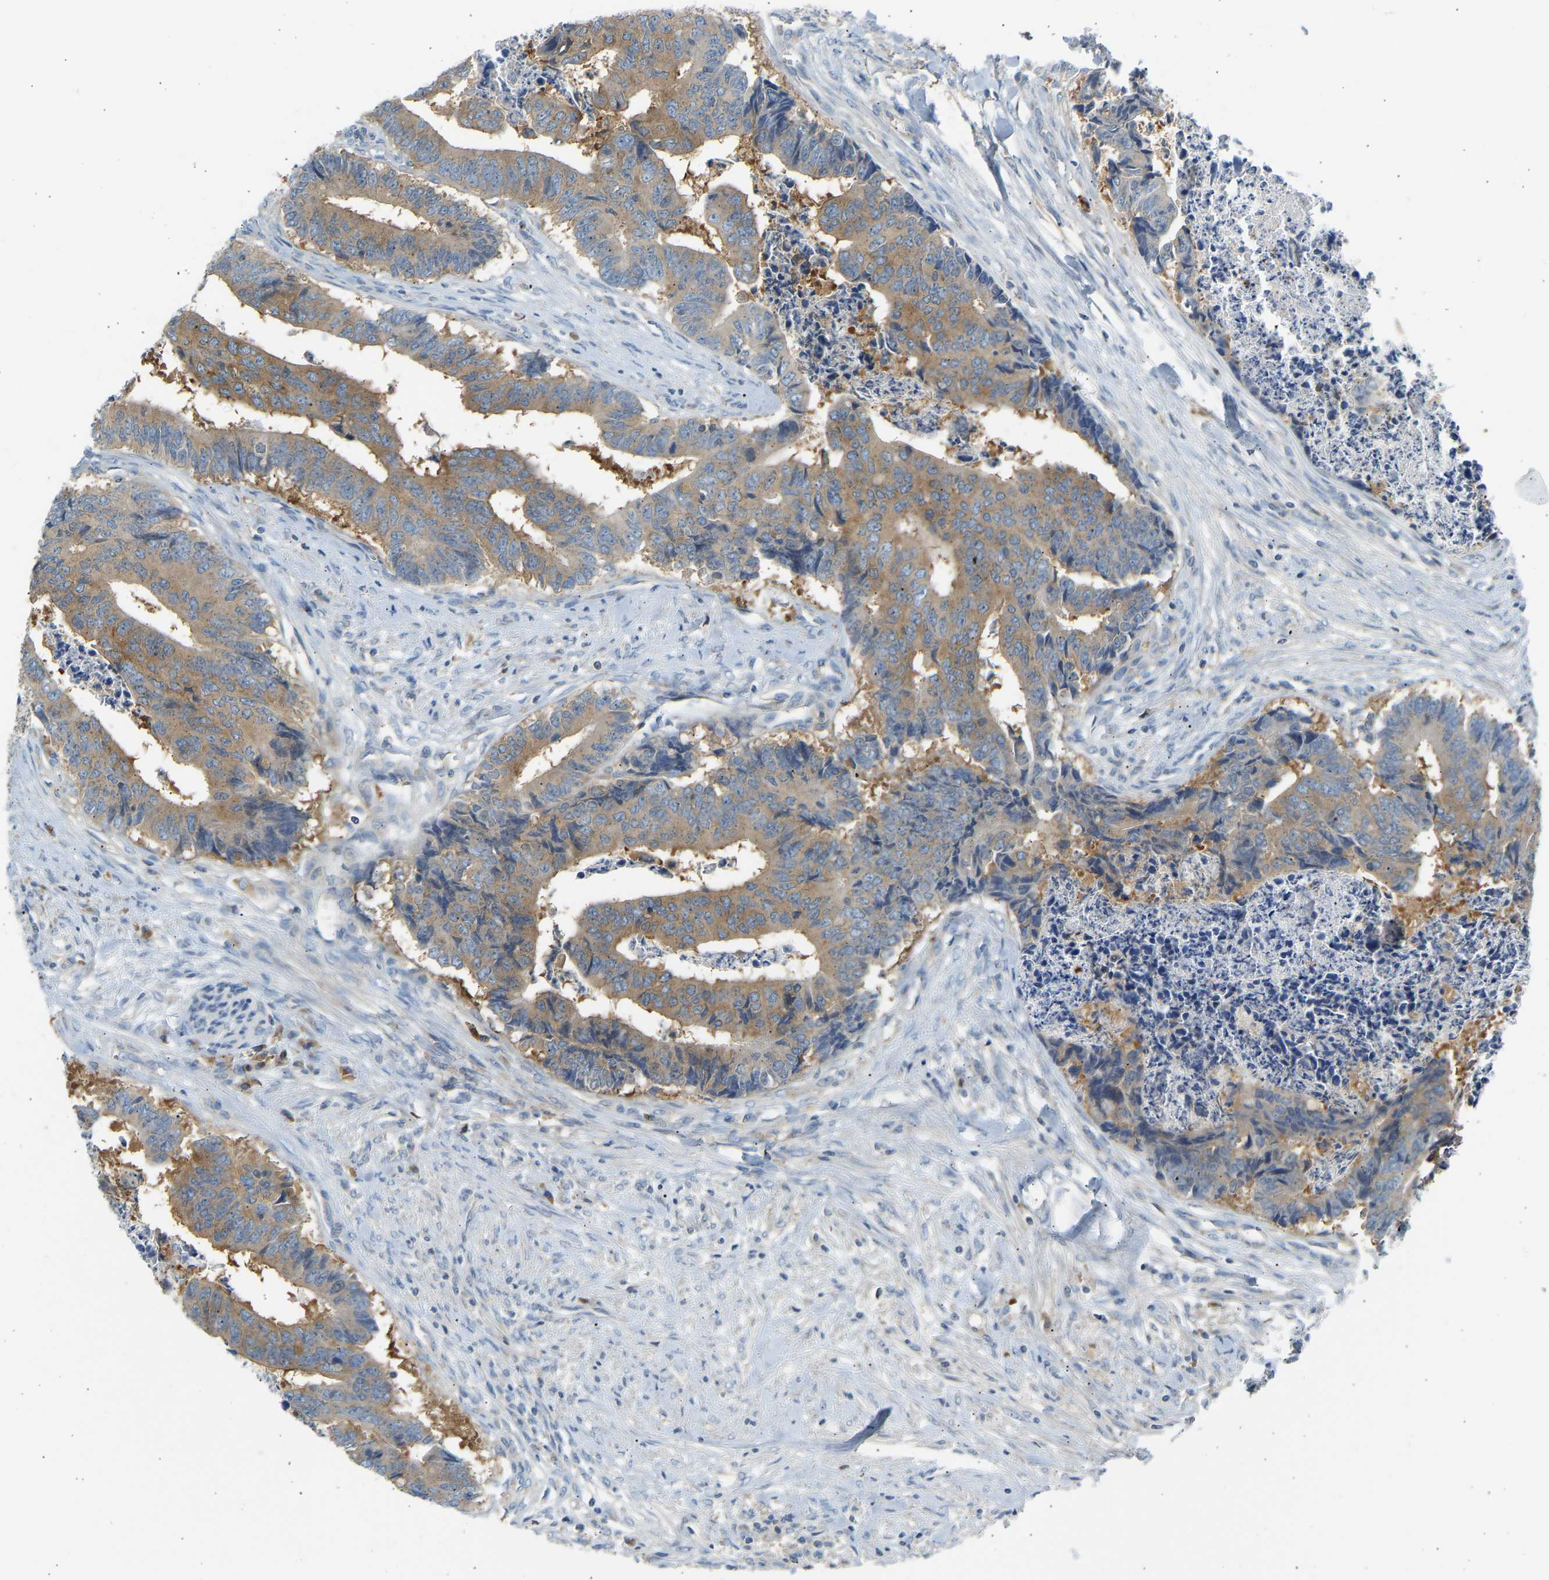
{"staining": {"intensity": "moderate", "quantity": ">75%", "location": "cytoplasmic/membranous"}, "tissue": "colorectal cancer", "cell_type": "Tumor cells", "image_type": "cancer", "snomed": [{"axis": "morphology", "description": "Adenocarcinoma, NOS"}, {"axis": "topography", "description": "Rectum"}], "caption": "IHC staining of colorectal adenocarcinoma, which reveals medium levels of moderate cytoplasmic/membranous staining in approximately >75% of tumor cells indicating moderate cytoplasmic/membranous protein positivity. The staining was performed using DAB (3,3'-diaminobenzidine) (brown) for protein detection and nuclei were counterstained in hematoxylin (blue).", "gene": "TRIM50", "patient": {"sex": "male", "age": 84}}